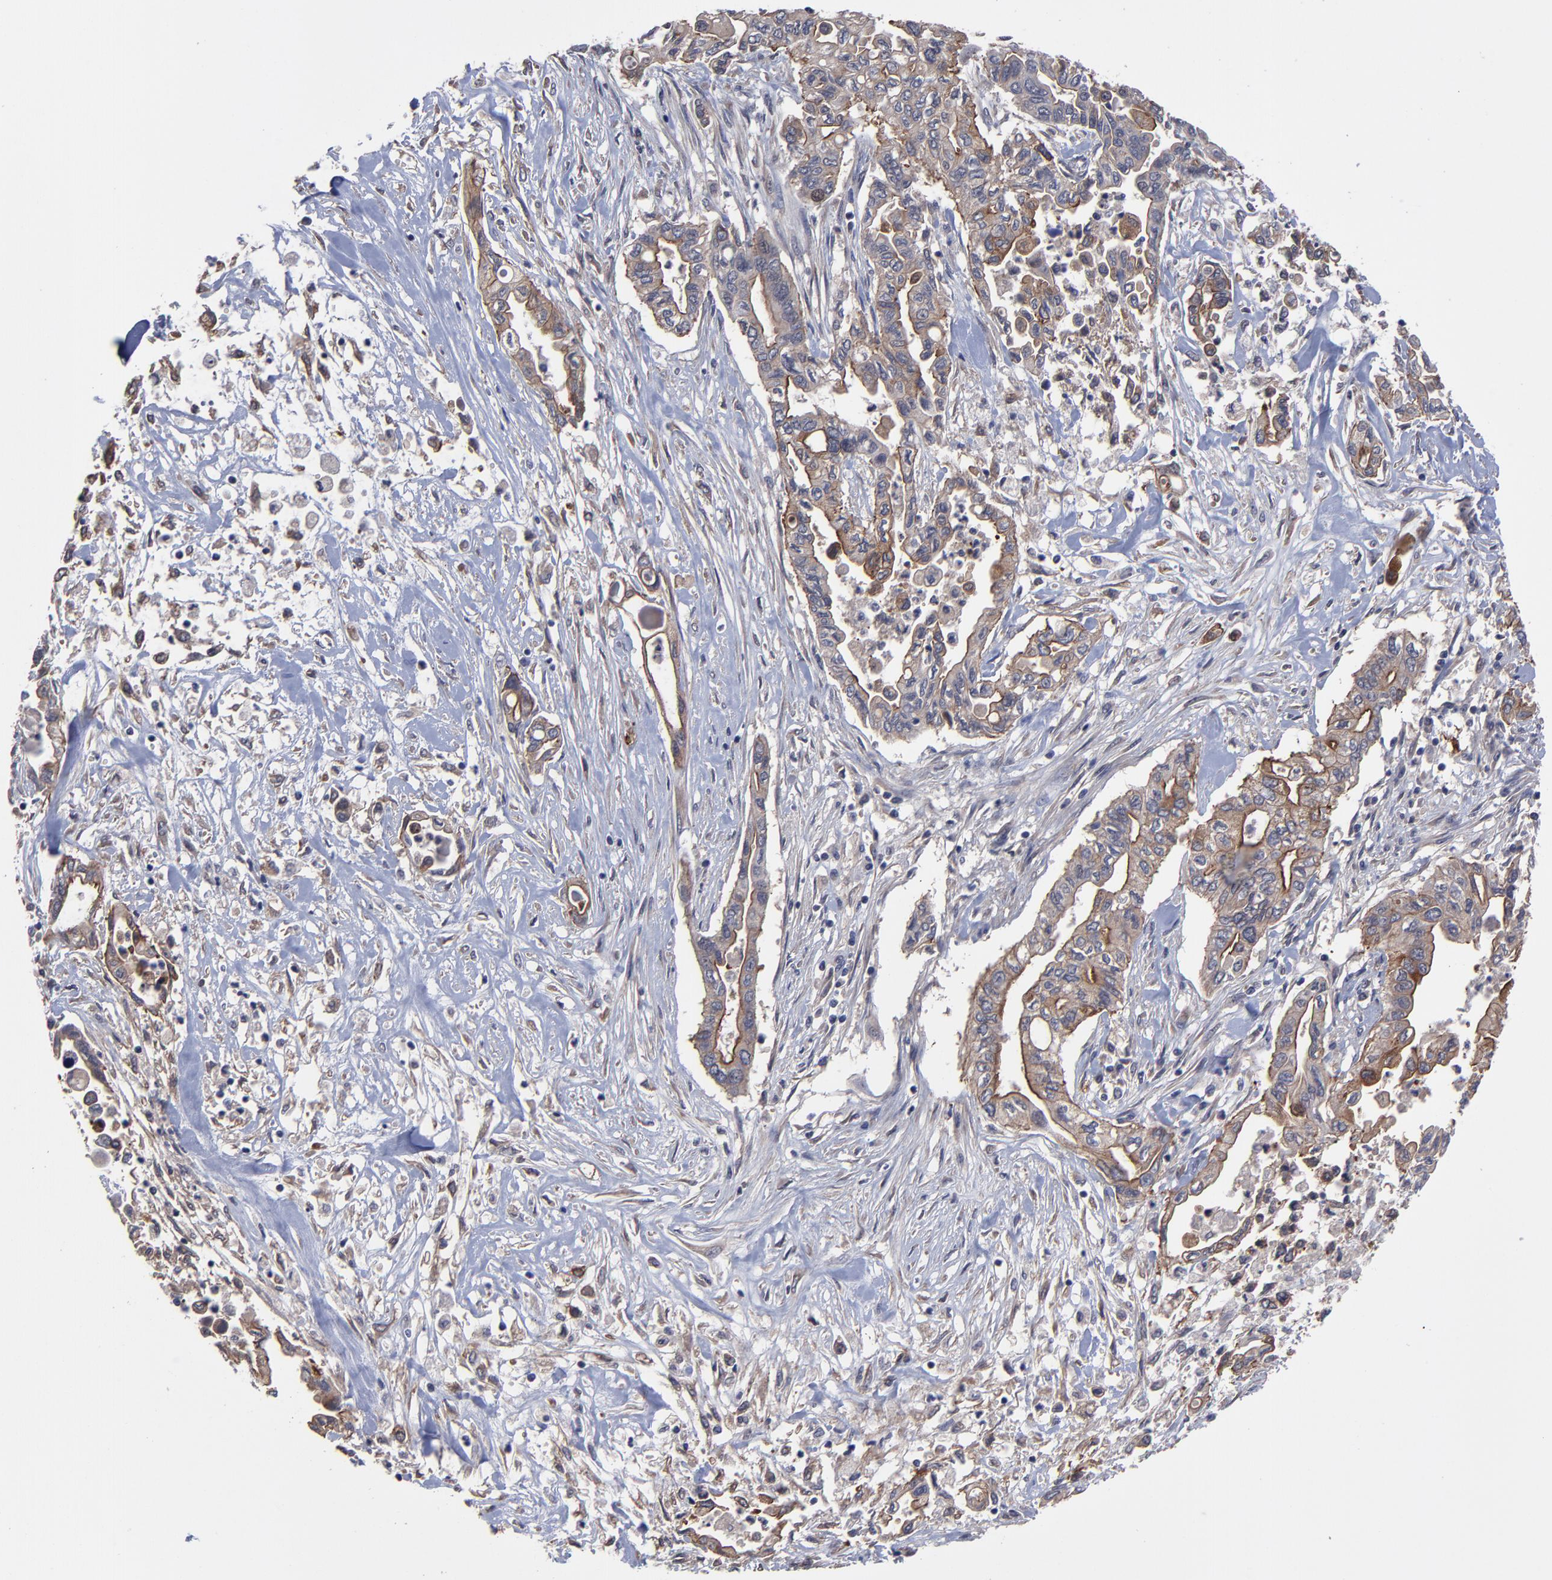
{"staining": {"intensity": "strong", "quantity": ">75%", "location": "cytoplasmic/membranous"}, "tissue": "pancreatic cancer", "cell_type": "Tumor cells", "image_type": "cancer", "snomed": [{"axis": "morphology", "description": "Adenocarcinoma, NOS"}, {"axis": "topography", "description": "Pancreas"}], "caption": "Strong cytoplasmic/membranous protein positivity is seen in about >75% of tumor cells in adenocarcinoma (pancreatic). Using DAB (brown) and hematoxylin (blue) stains, captured at high magnification using brightfield microscopy.", "gene": "ZNF780B", "patient": {"sex": "female", "age": 57}}